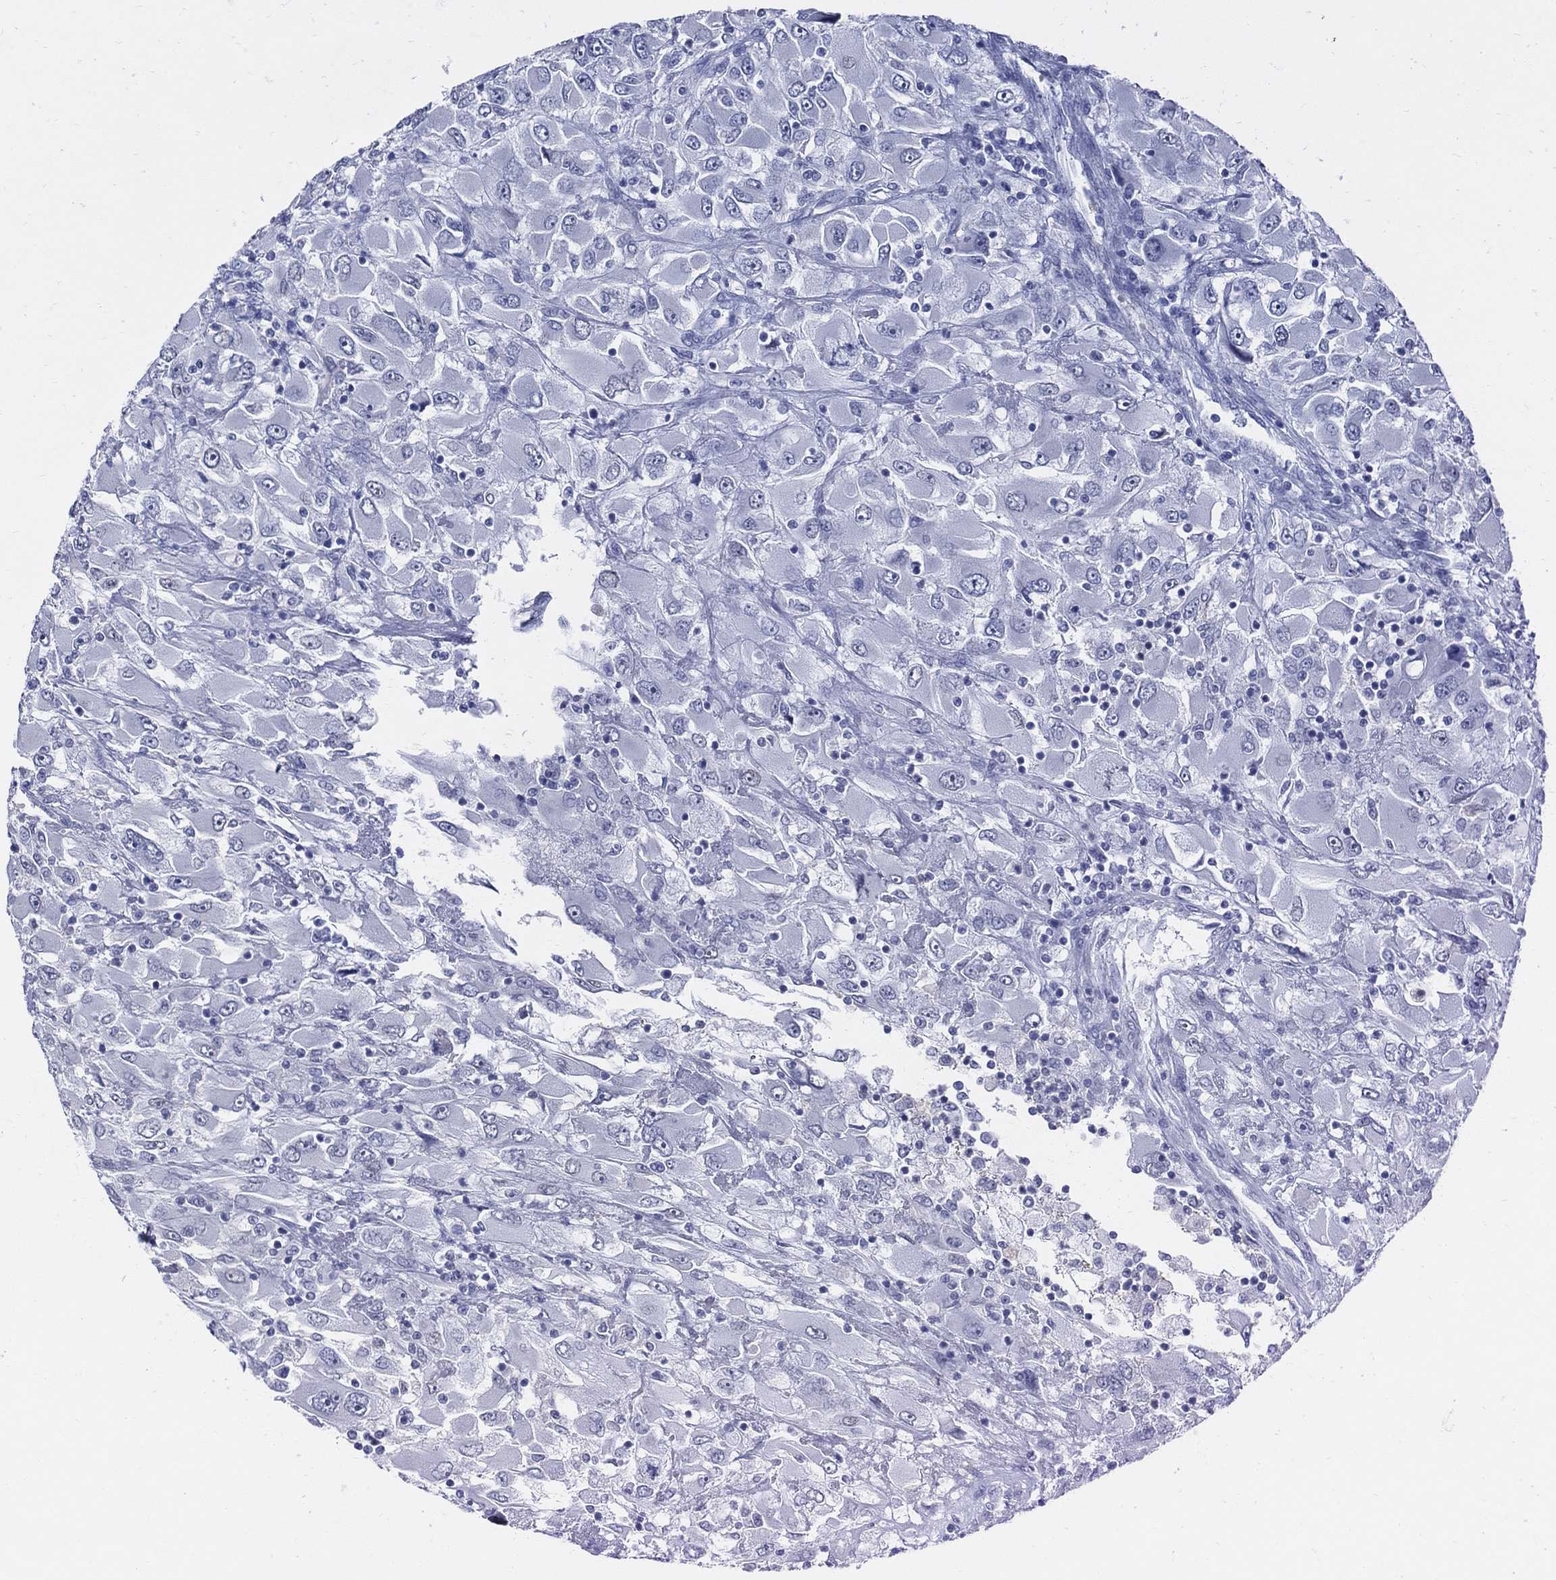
{"staining": {"intensity": "negative", "quantity": "none", "location": "none"}, "tissue": "renal cancer", "cell_type": "Tumor cells", "image_type": "cancer", "snomed": [{"axis": "morphology", "description": "Adenocarcinoma, NOS"}, {"axis": "topography", "description": "Kidney"}], "caption": "IHC histopathology image of human renal cancer (adenocarcinoma) stained for a protein (brown), which exhibits no positivity in tumor cells.", "gene": "USP29", "patient": {"sex": "female", "age": 52}}